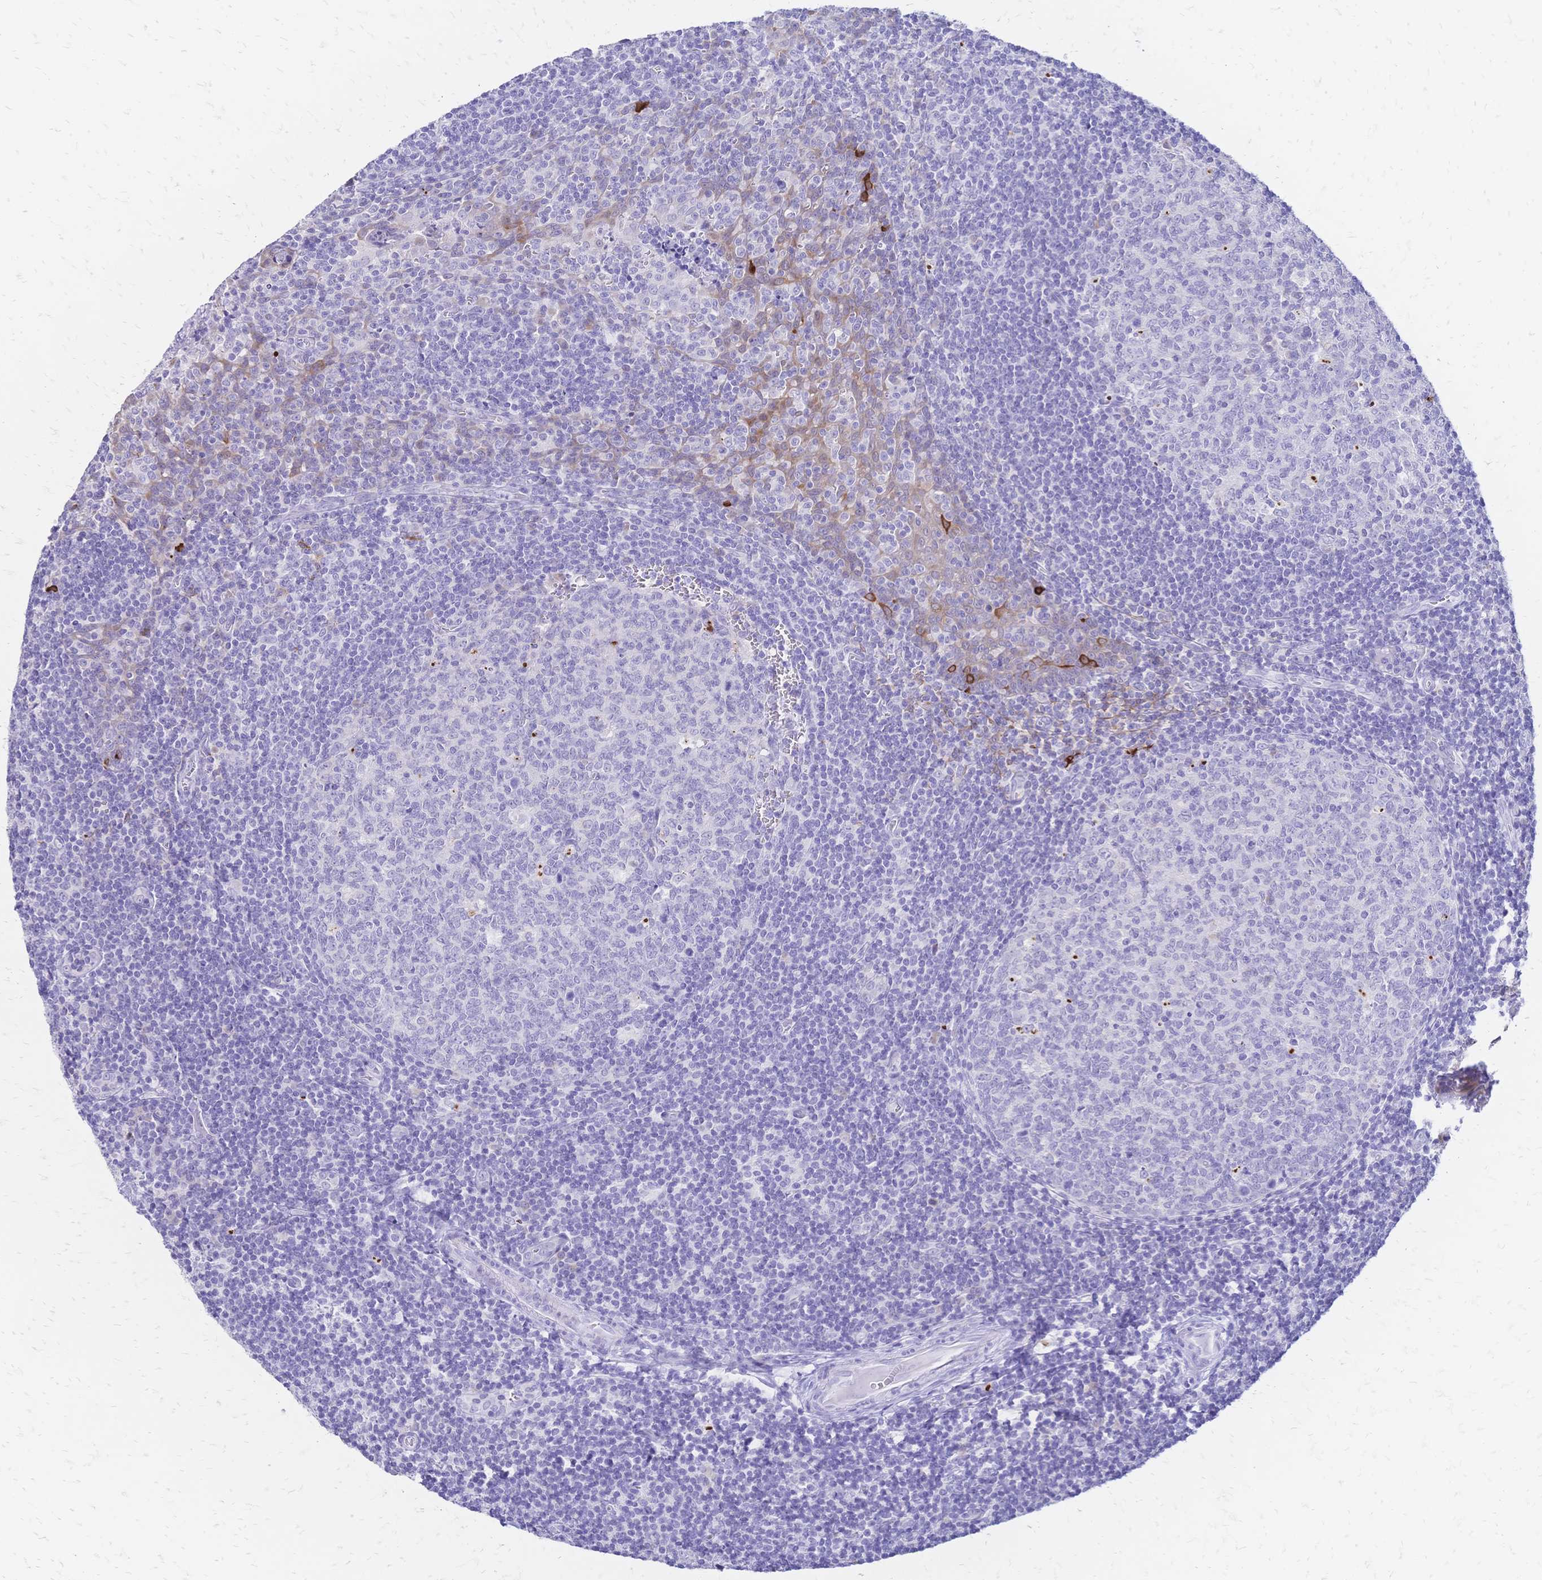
{"staining": {"intensity": "negative", "quantity": "none", "location": "none"}, "tissue": "tonsil", "cell_type": "Germinal center cells", "image_type": "normal", "snomed": [{"axis": "morphology", "description": "Normal tissue, NOS"}, {"axis": "morphology", "description": "Inflammation, NOS"}, {"axis": "topography", "description": "Tonsil"}], "caption": "Immunohistochemistry micrograph of benign tonsil: tonsil stained with DAB demonstrates no significant protein staining in germinal center cells.", "gene": "GRB7", "patient": {"sex": "female", "age": 31}}